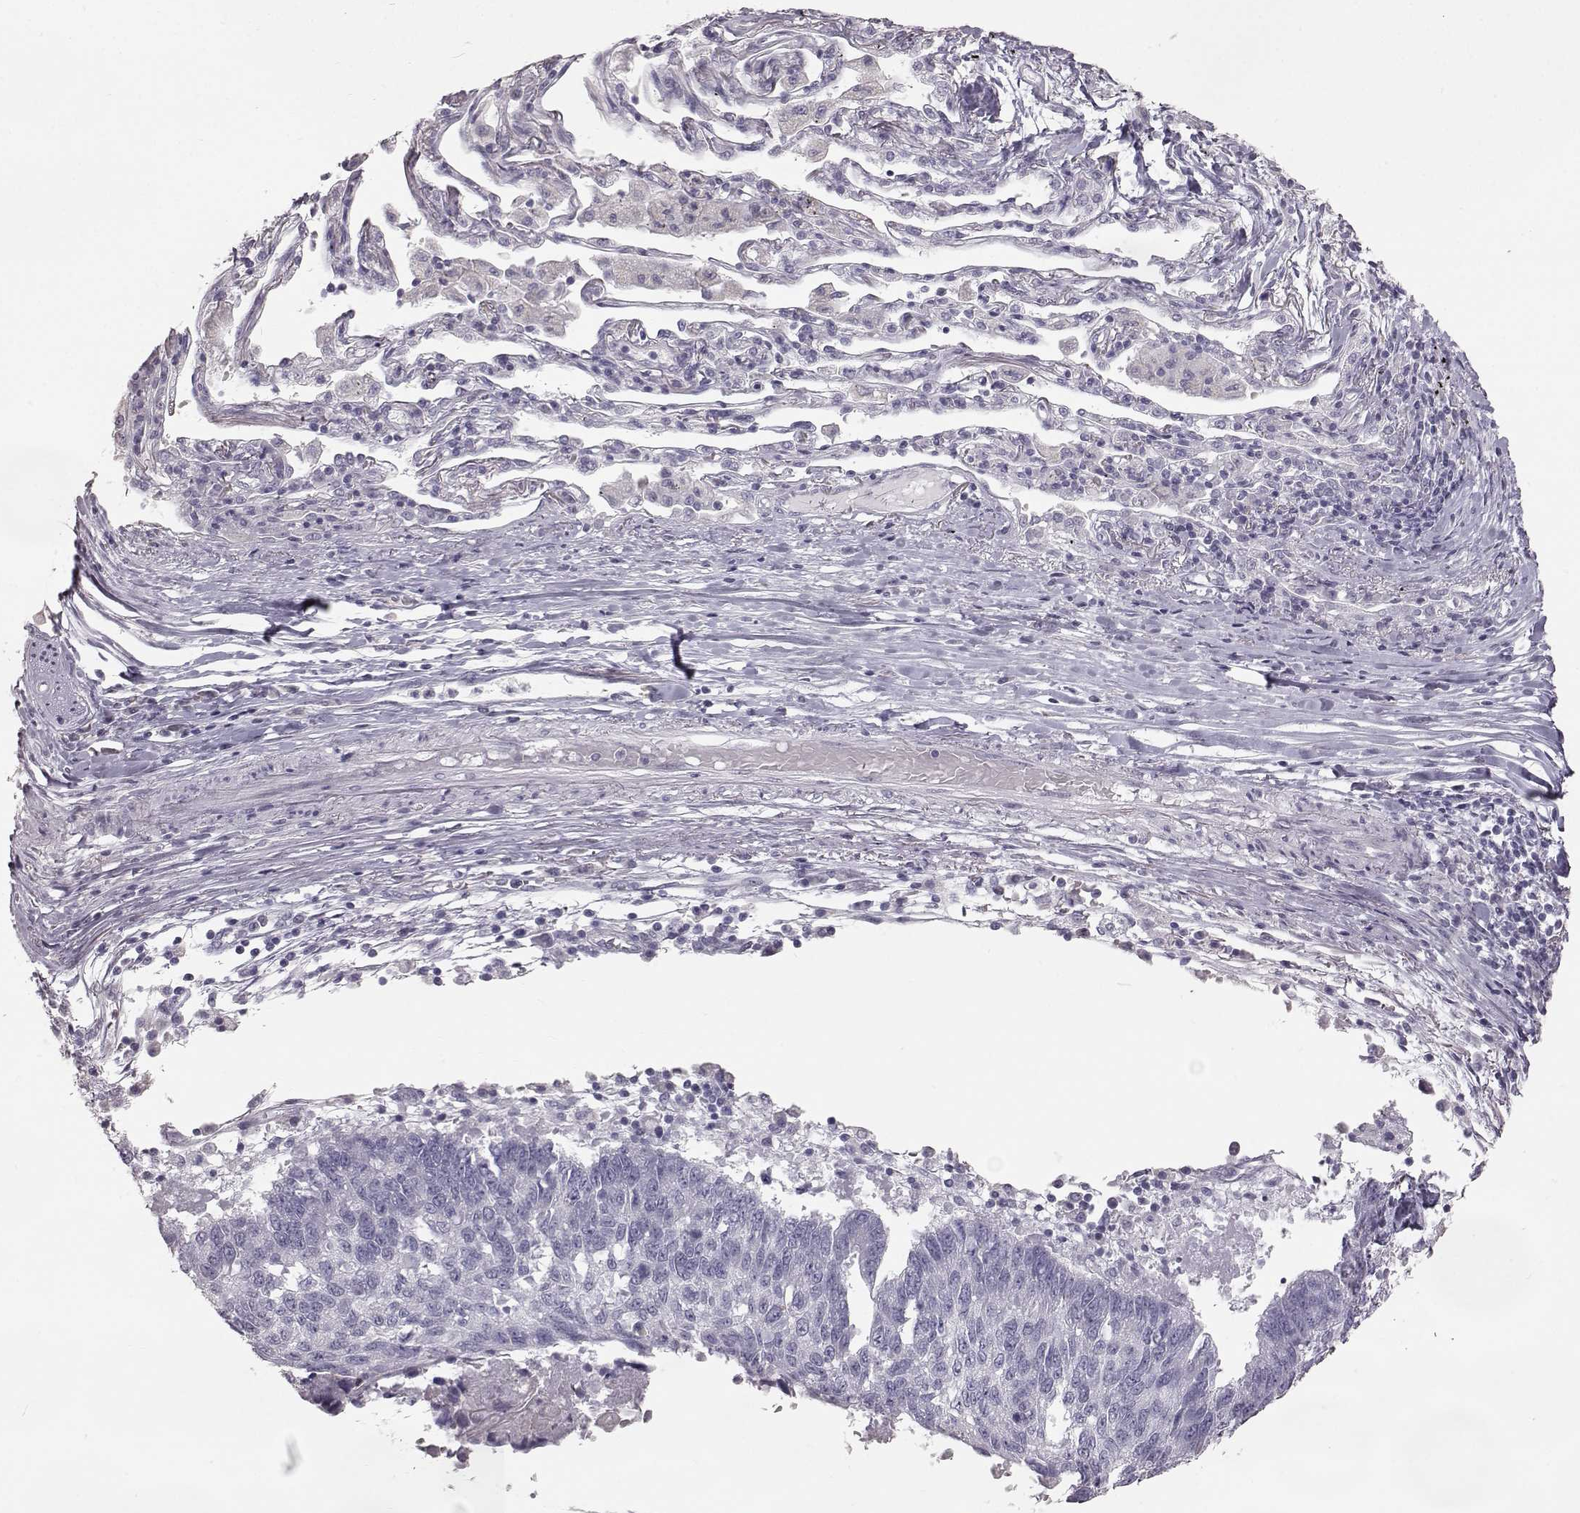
{"staining": {"intensity": "negative", "quantity": "none", "location": "none"}, "tissue": "lung cancer", "cell_type": "Tumor cells", "image_type": "cancer", "snomed": [{"axis": "morphology", "description": "Squamous cell carcinoma, NOS"}, {"axis": "topography", "description": "Lung"}], "caption": "Tumor cells show no significant protein staining in lung cancer (squamous cell carcinoma). Nuclei are stained in blue.", "gene": "KRT33A", "patient": {"sex": "male", "age": 73}}